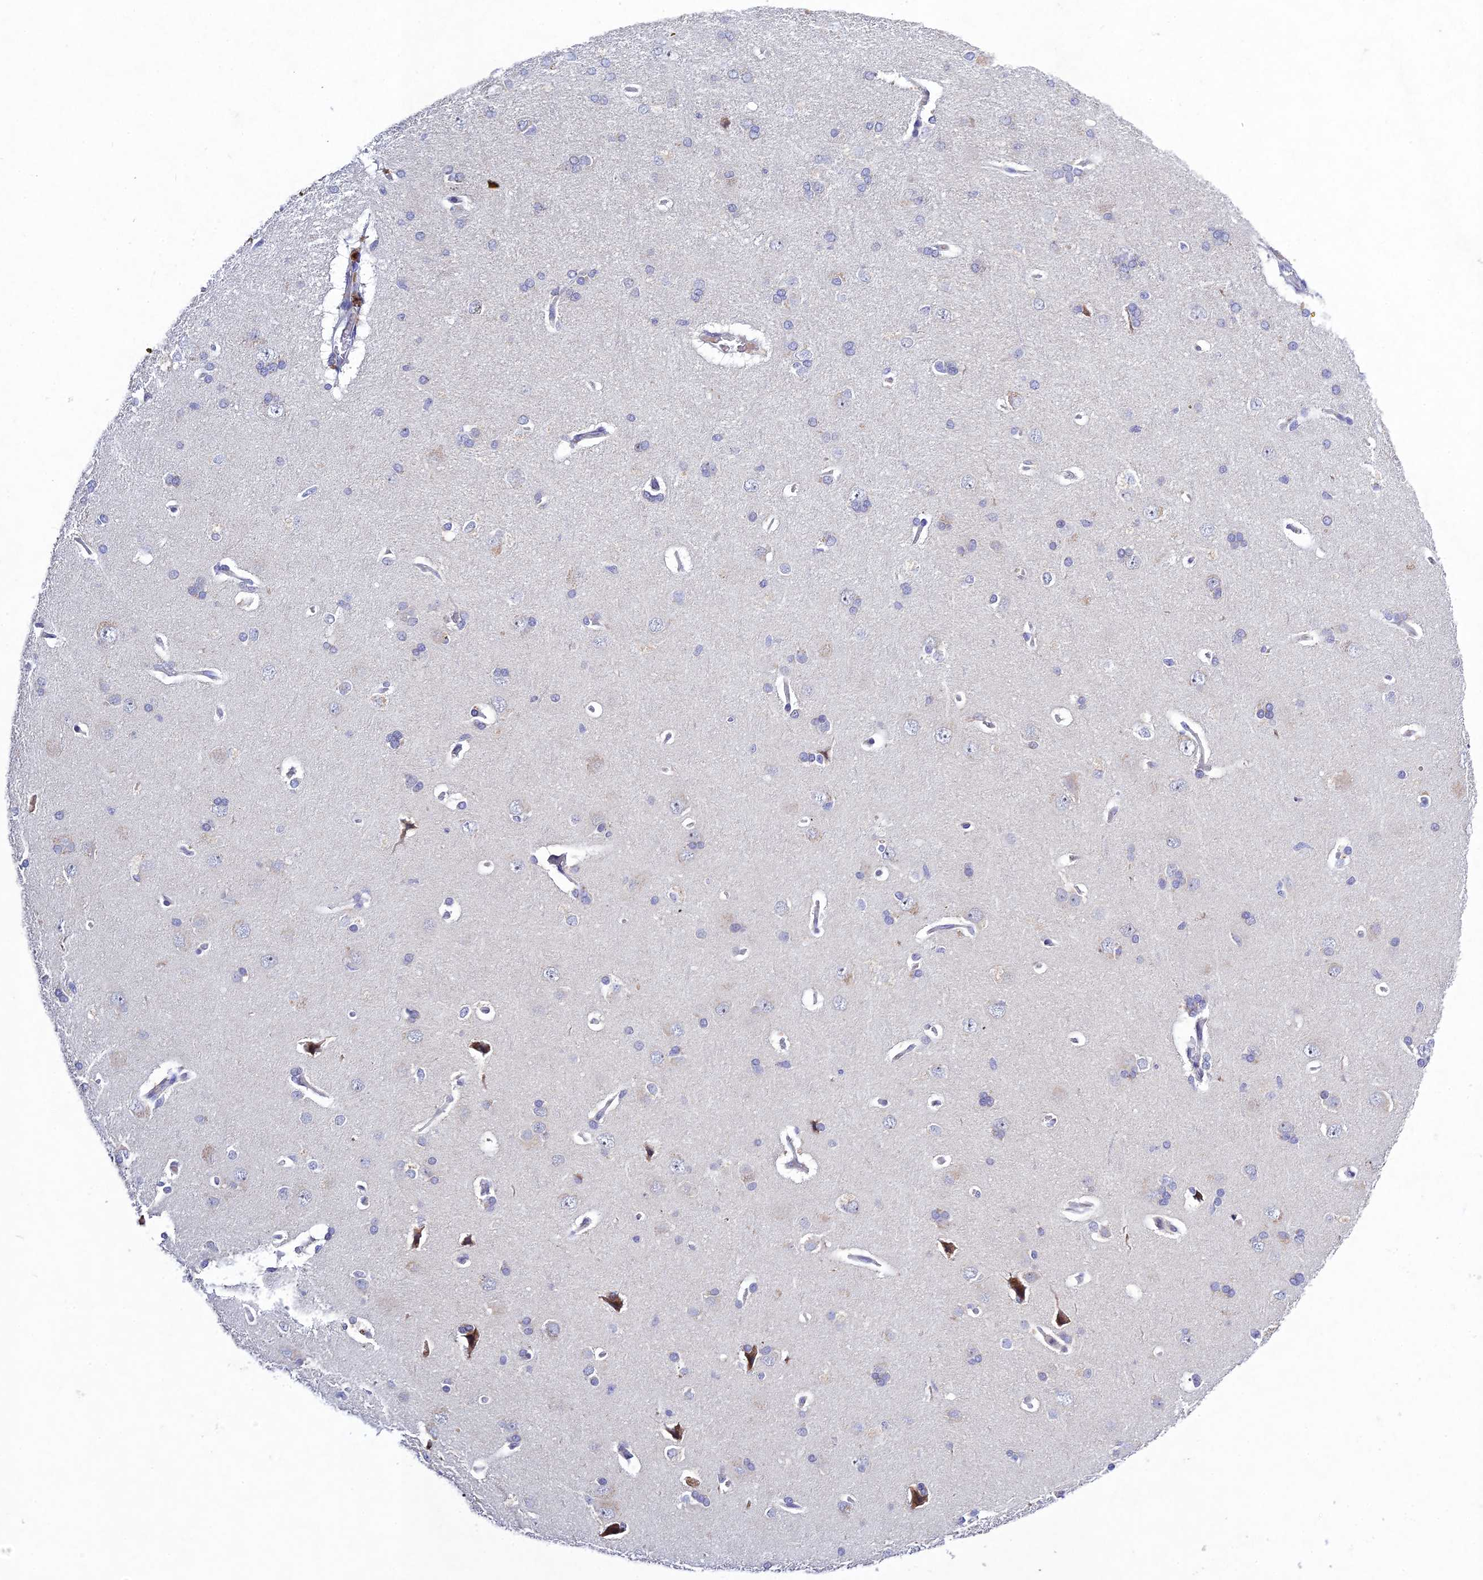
{"staining": {"intensity": "negative", "quantity": "none", "location": "none"}, "tissue": "cerebral cortex", "cell_type": "Endothelial cells", "image_type": "normal", "snomed": [{"axis": "morphology", "description": "Normal tissue, NOS"}, {"axis": "topography", "description": "Cerebral cortex"}], "caption": "Photomicrograph shows no protein positivity in endothelial cells of unremarkable cerebral cortex. Nuclei are stained in blue.", "gene": "CHST5", "patient": {"sex": "male", "age": 62}}